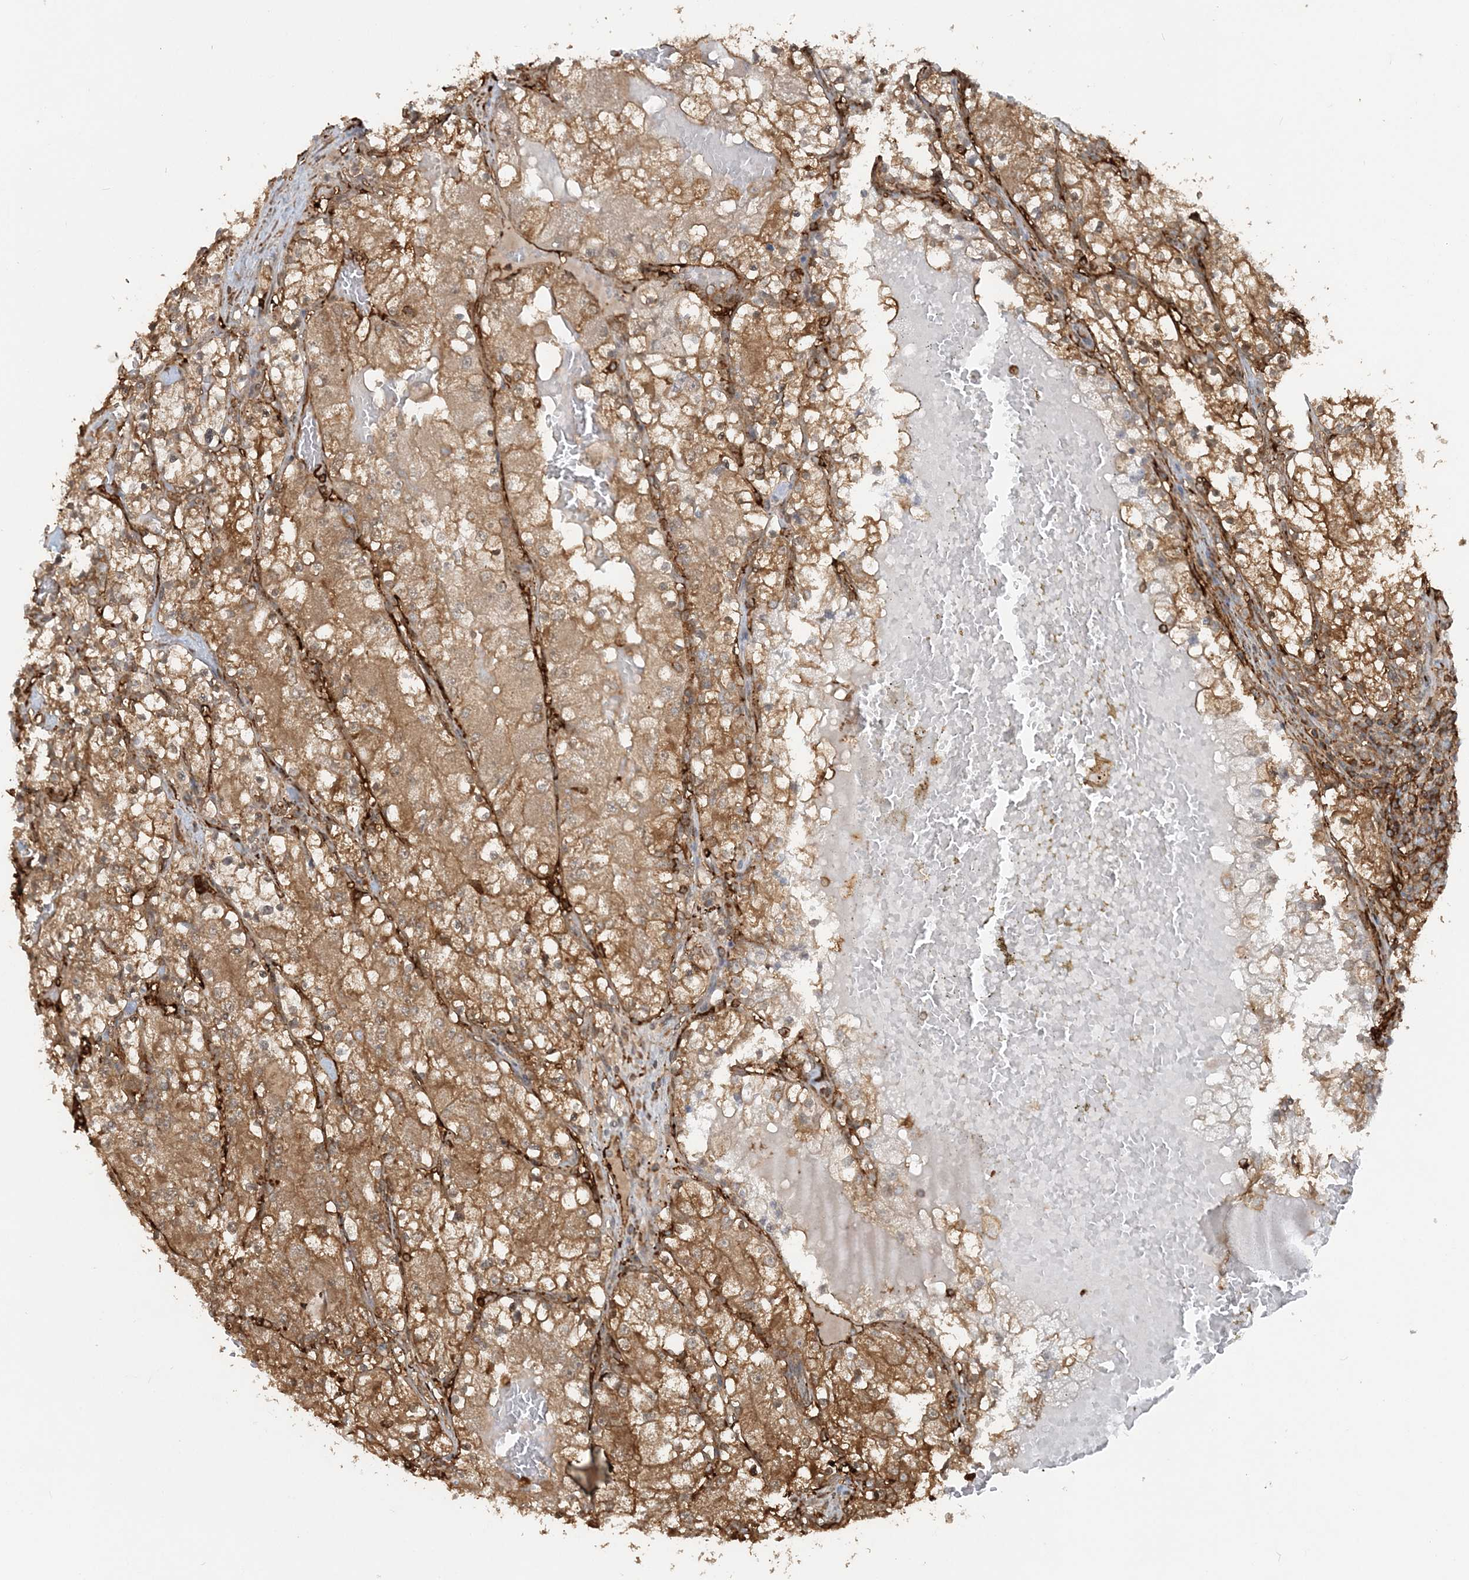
{"staining": {"intensity": "moderate", "quantity": ">75%", "location": "cytoplasmic/membranous"}, "tissue": "renal cancer", "cell_type": "Tumor cells", "image_type": "cancer", "snomed": [{"axis": "morphology", "description": "Normal tissue, NOS"}, {"axis": "morphology", "description": "Adenocarcinoma, NOS"}, {"axis": "topography", "description": "Kidney"}], "caption": "High-power microscopy captured an IHC photomicrograph of renal adenocarcinoma, revealing moderate cytoplasmic/membranous positivity in approximately >75% of tumor cells. The staining is performed using DAB brown chromogen to label protein expression. The nuclei are counter-stained blue using hematoxylin.", "gene": "DSTN", "patient": {"sex": "male", "age": 68}}